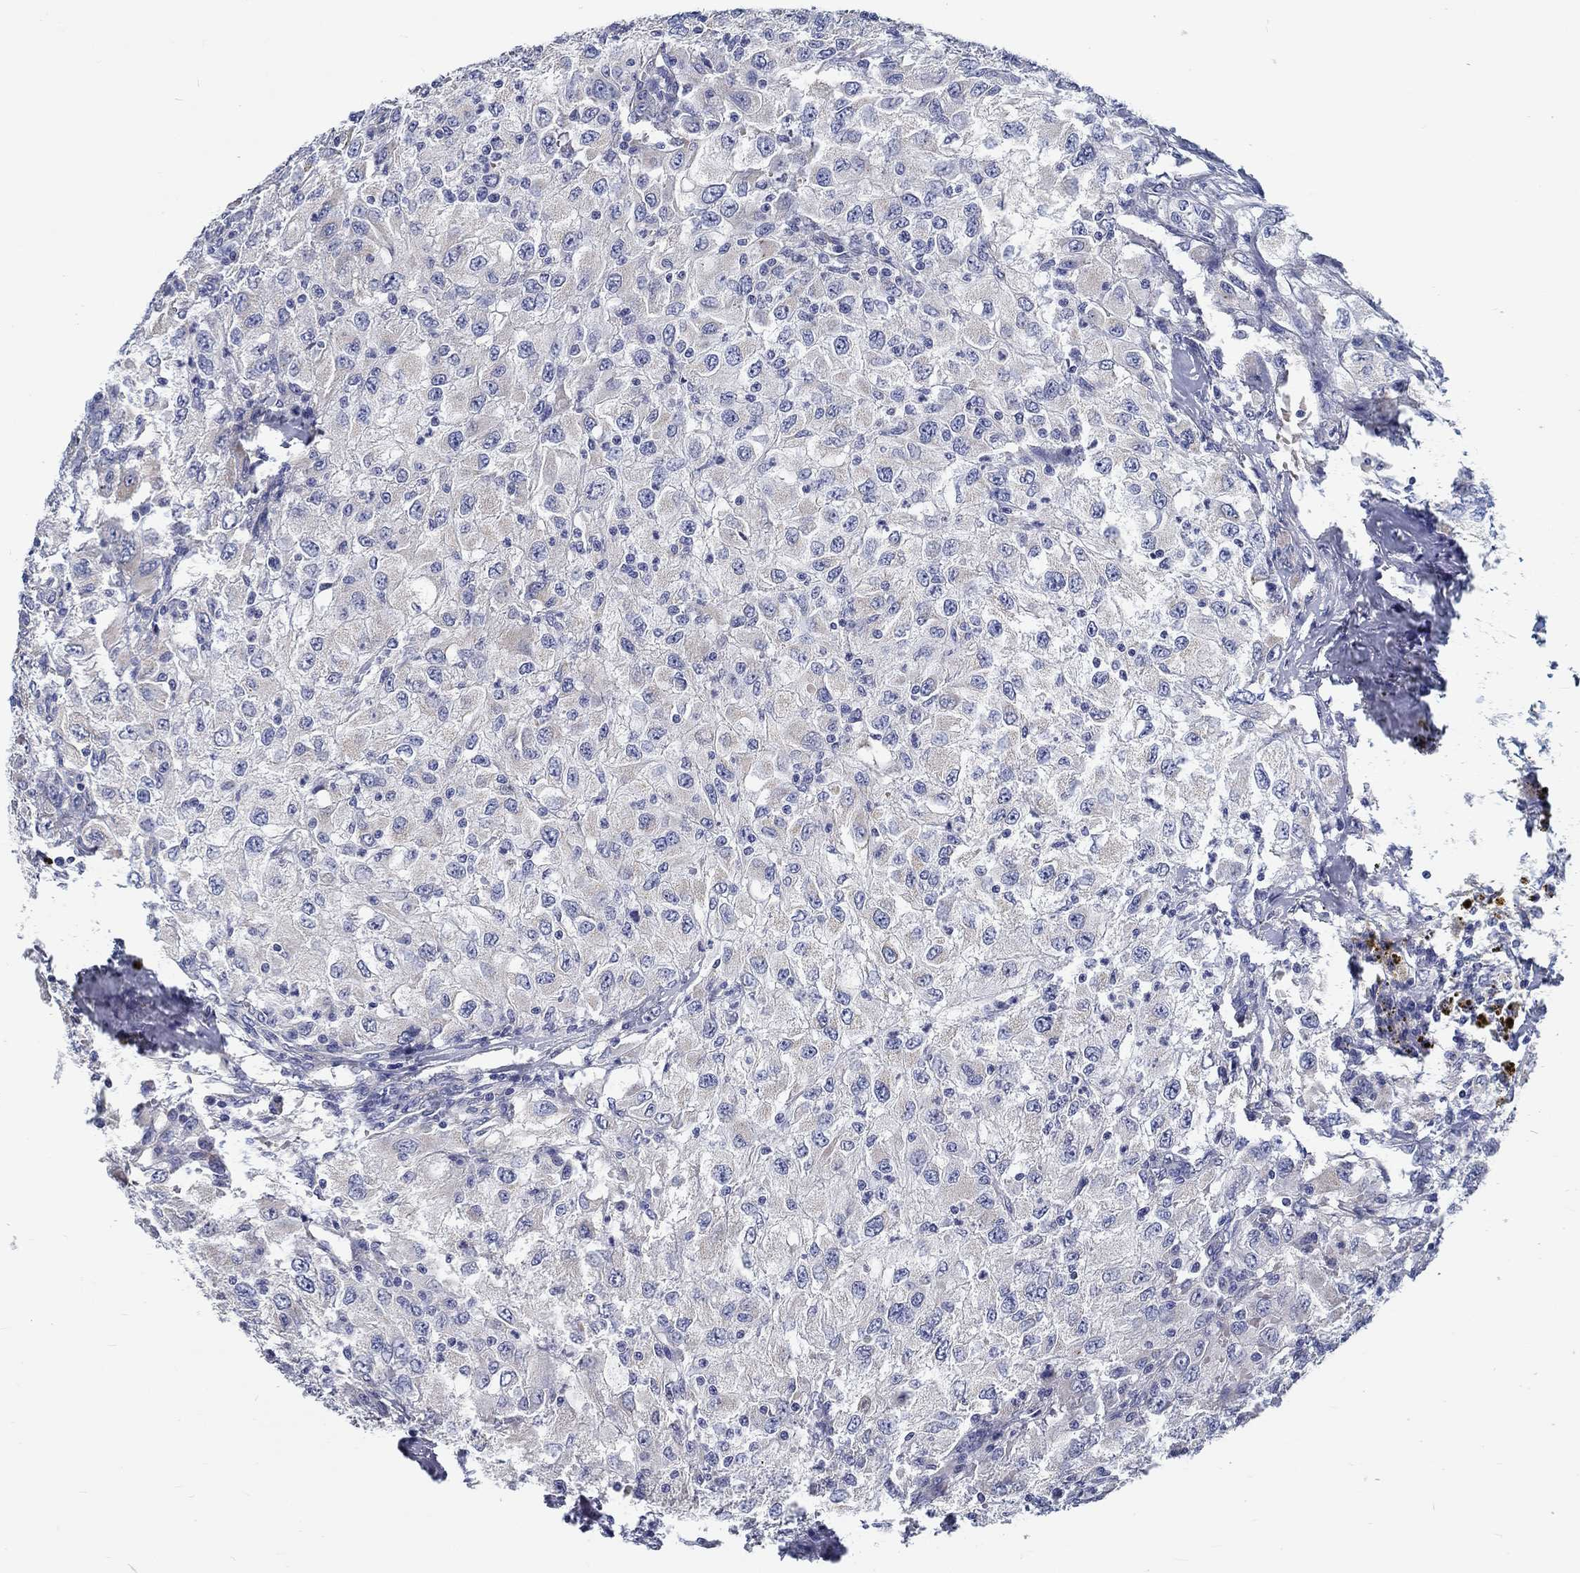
{"staining": {"intensity": "negative", "quantity": "none", "location": "none"}, "tissue": "renal cancer", "cell_type": "Tumor cells", "image_type": "cancer", "snomed": [{"axis": "morphology", "description": "Adenocarcinoma, NOS"}, {"axis": "topography", "description": "Kidney"}], "caption": "Tumor cells show no significant staining in renal adenocarcinoma.", "gene": "MYBPC1", "patient": {"sex": "female", "age": 67}}